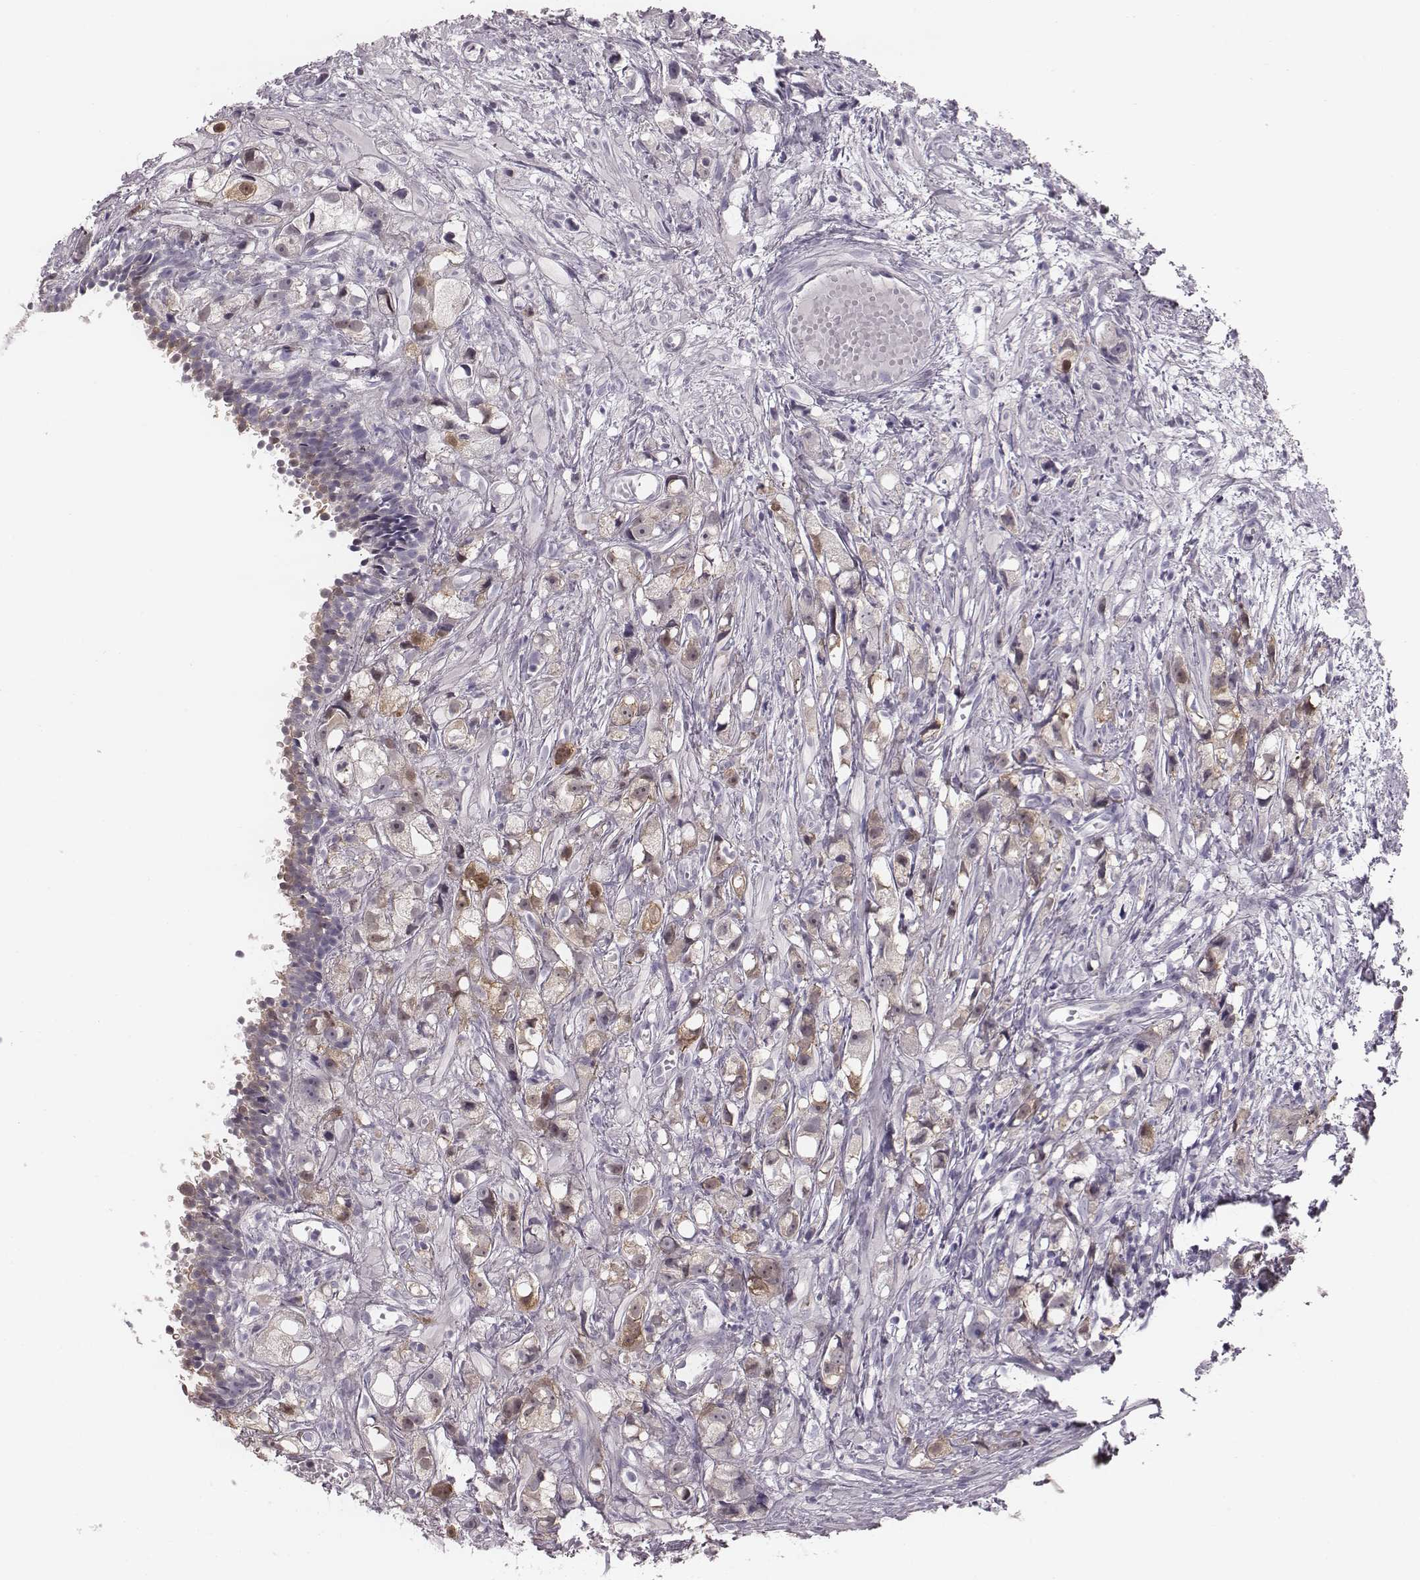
{"staining": {"intensity": "weak", "quantity": "<25%", "location": "cytoplasmic/membranous"}, "tissue": "prostate cancer", "cell_type": "Tumor cells", "image_type": "cancer", "snomed": [{"axis": "morphology", "description": "Adenocarcinoma, High grade"}, {"axis": "topography", "description": "Prostate"}], "caption": "There is no significant staining in tumor cells of prostate adenocarcinoma (high-grade).", "gene": "PDE8B", "patient": {"sex": "male", "age": 75}}